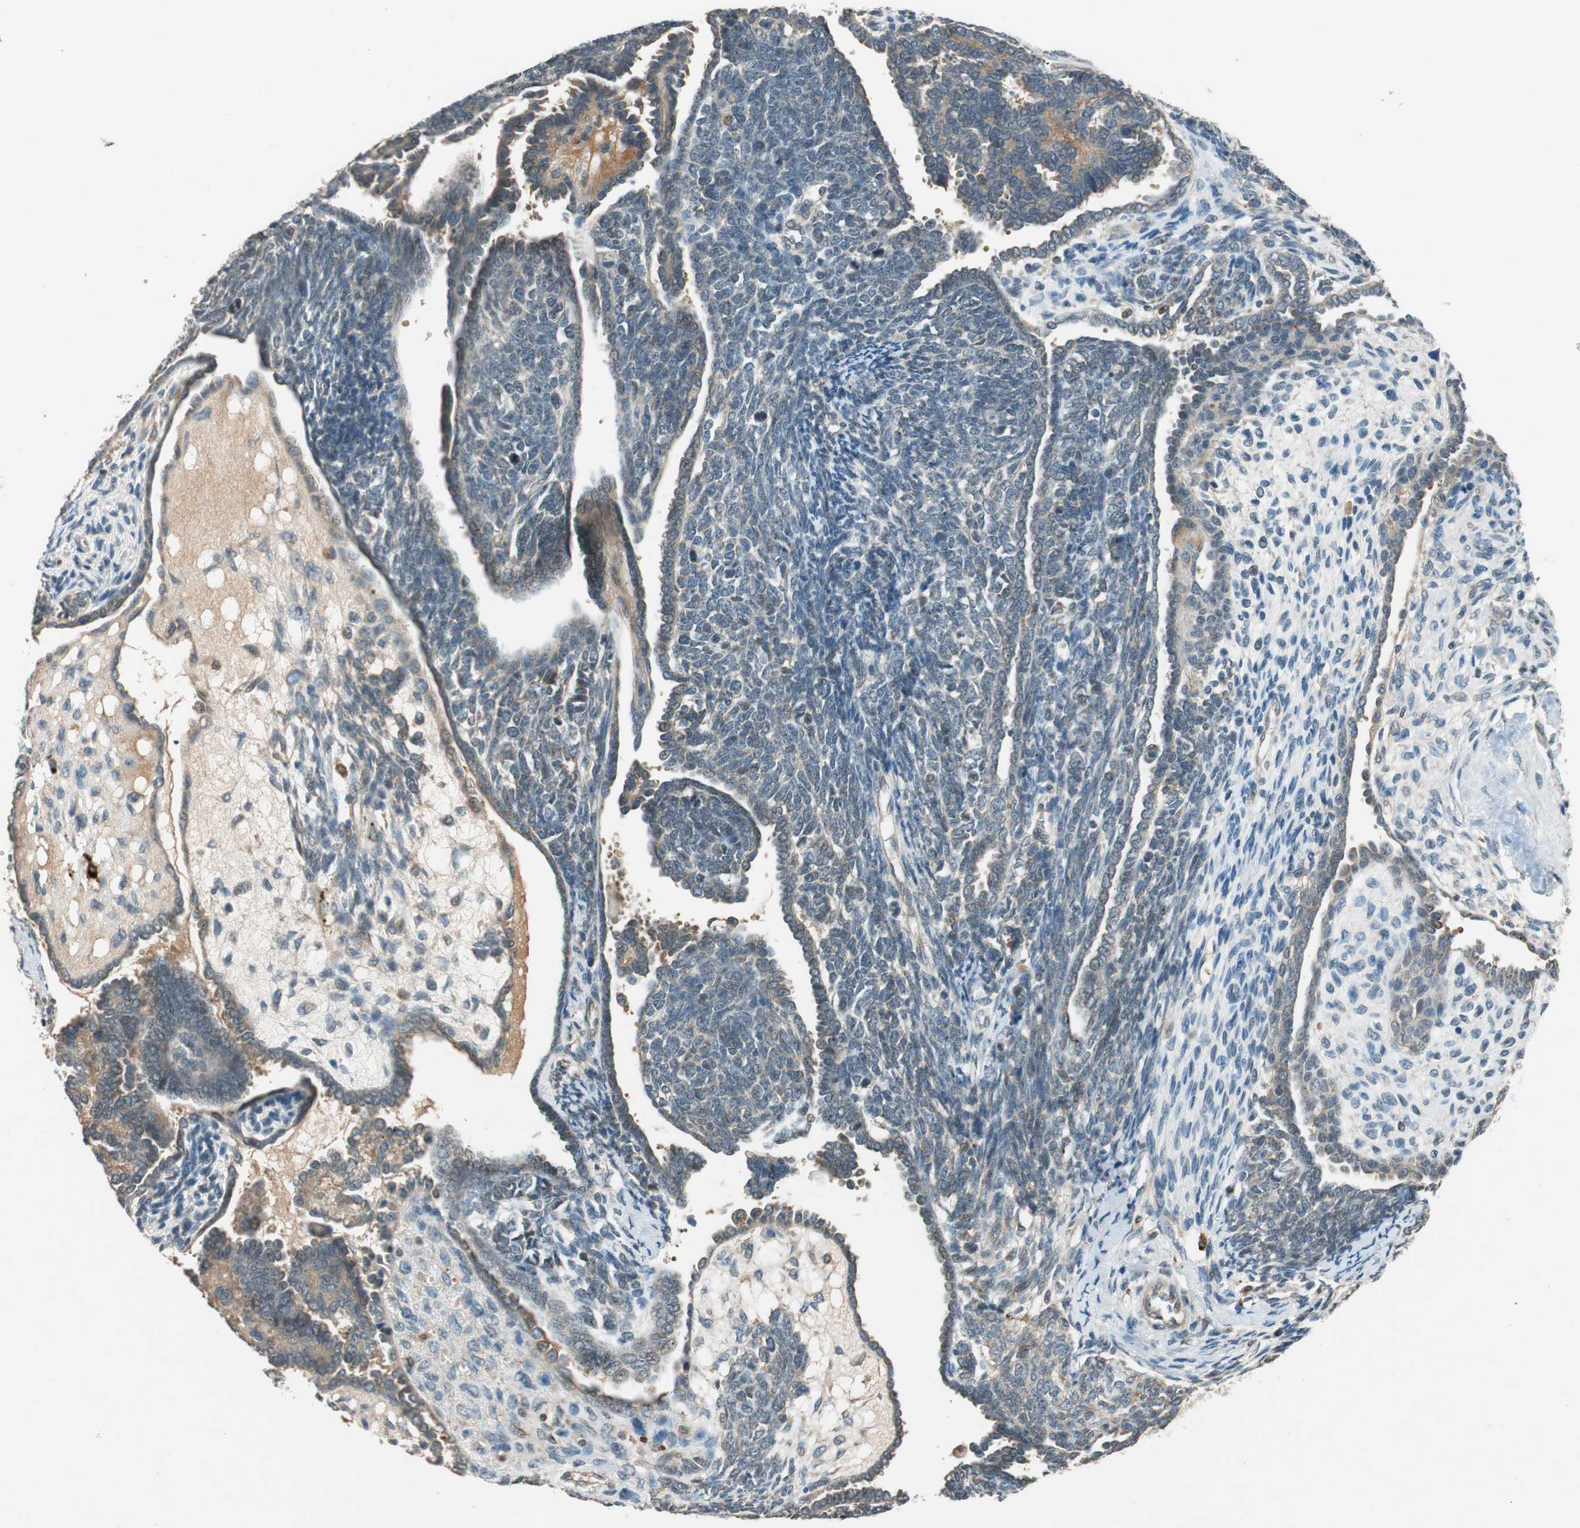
{"staining": {"intensity": "weak", "quantity": "25%-75%", "location": "cytoplasmic/membranous"}, "tissue": "endometrial cancer", "cell_type": "Tumor cells", "image_type": "cancer", "snomed": [{"axis": "morphology", "description": "Neoplasm, malignant, NOS"}, {"axis": "topography", "description": "Endometrium"}], "caption": "Immunohistochemical staining of neoplasm (malignant) (endometrial) exhibits low levels of weak cytoplasmic/membranous protein positivity in about 25%-75% of tumor cells.", "gene": "GLB1", "patient": {"sex": "female", "age": 74}}